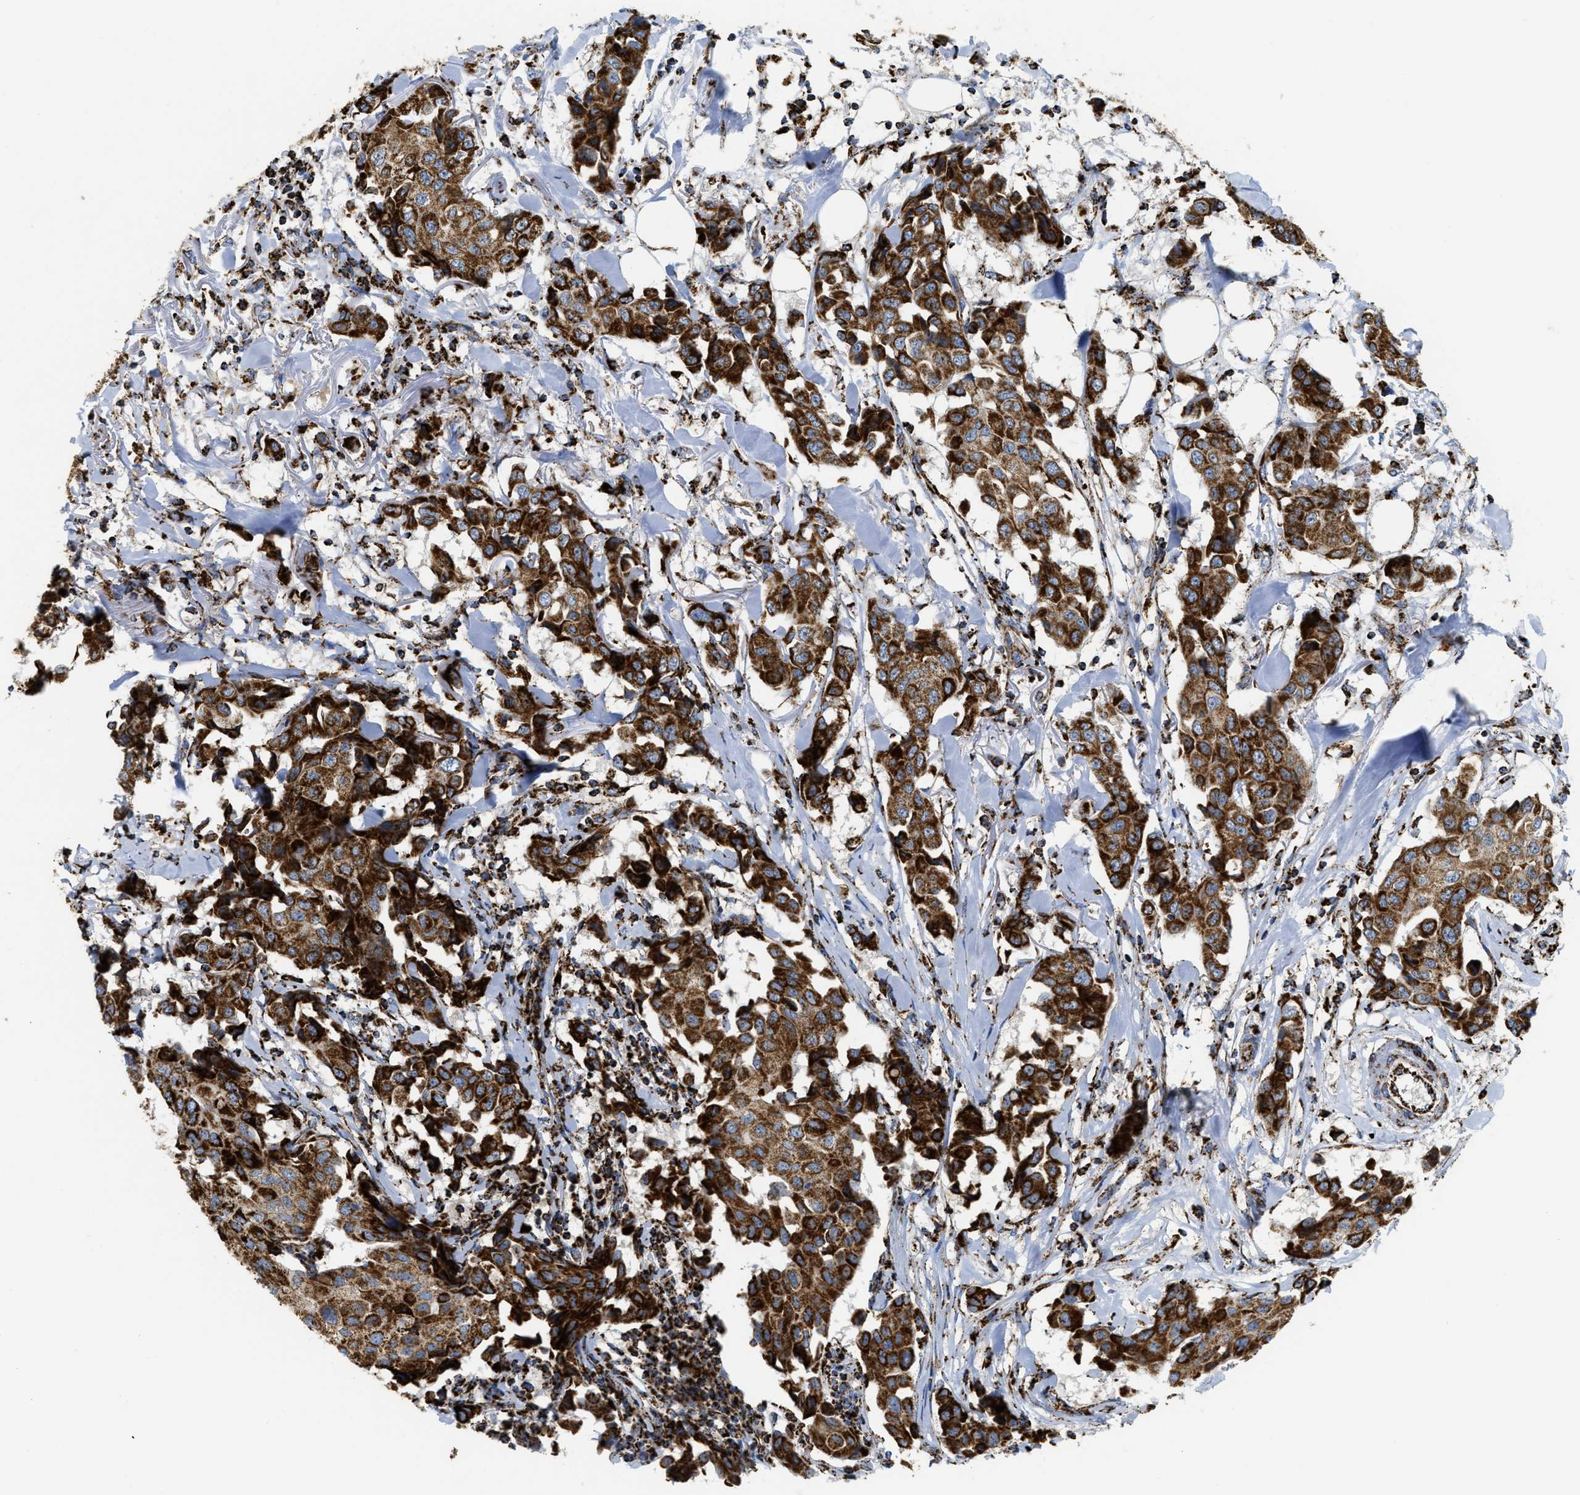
{"staining": {"intensity": "strong", "quantity": ">75%", "location": "cytoplasmic/membranous"}, "tissue": "breast cancer", "cell_type": "Tumor cells", "image_type": "cancer", "snomed": [{"axis": "morphology", "description": "Duct carcinoma"}, {"axis": "topography", "description": "Breast"}], "caption": "A brown stain highlights strong cytoplasmic/membranous expression of a protein in intraductal carcinoma (breast) tumor cells.", "gene": "SQOR", "patient": {"sex": "female", "age": 80}}